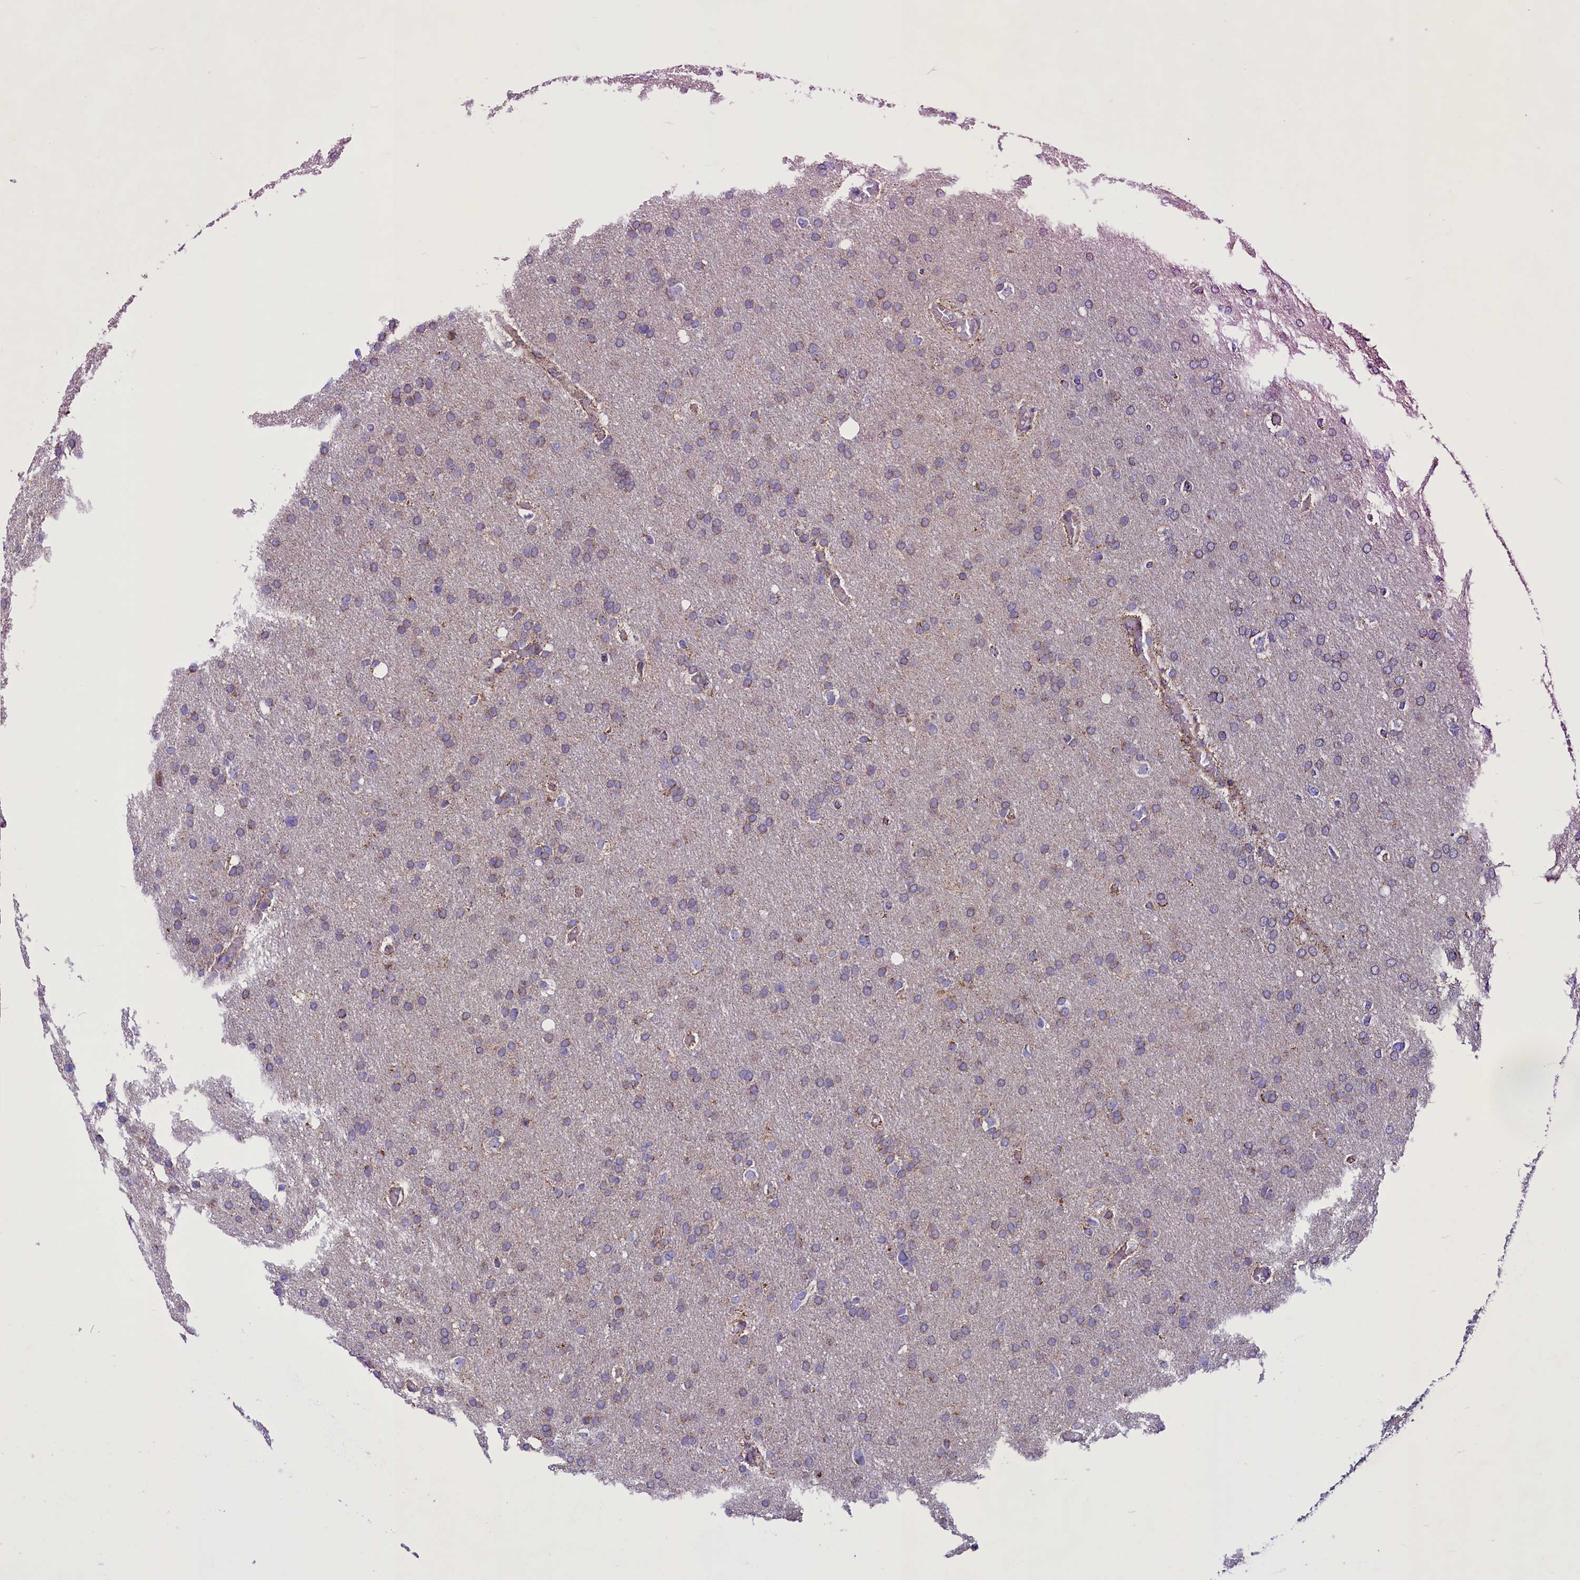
{"staining": {"intensity": "weak", "quantity": "25%-75%", "location": "cytoplasmic/membranous"}, "tissue": "glioma", "cell_type": "Tumor cells", "image_type": "cancer", "snomed": [{"axis": "morphology", "description": "Glioma, malignant, High grade"}, {"axis": "topography", "description": "Cerebral cortex"}], "caption": "Approximately 25%-75% of tumor cells in malignant glioma (high-grade) show weak cytoplasmic/membranous protein expression as visualized by brown immunohistochemical staining.", "gene": "ICA1L", "patient": {"sex": "female", "age": 36}}